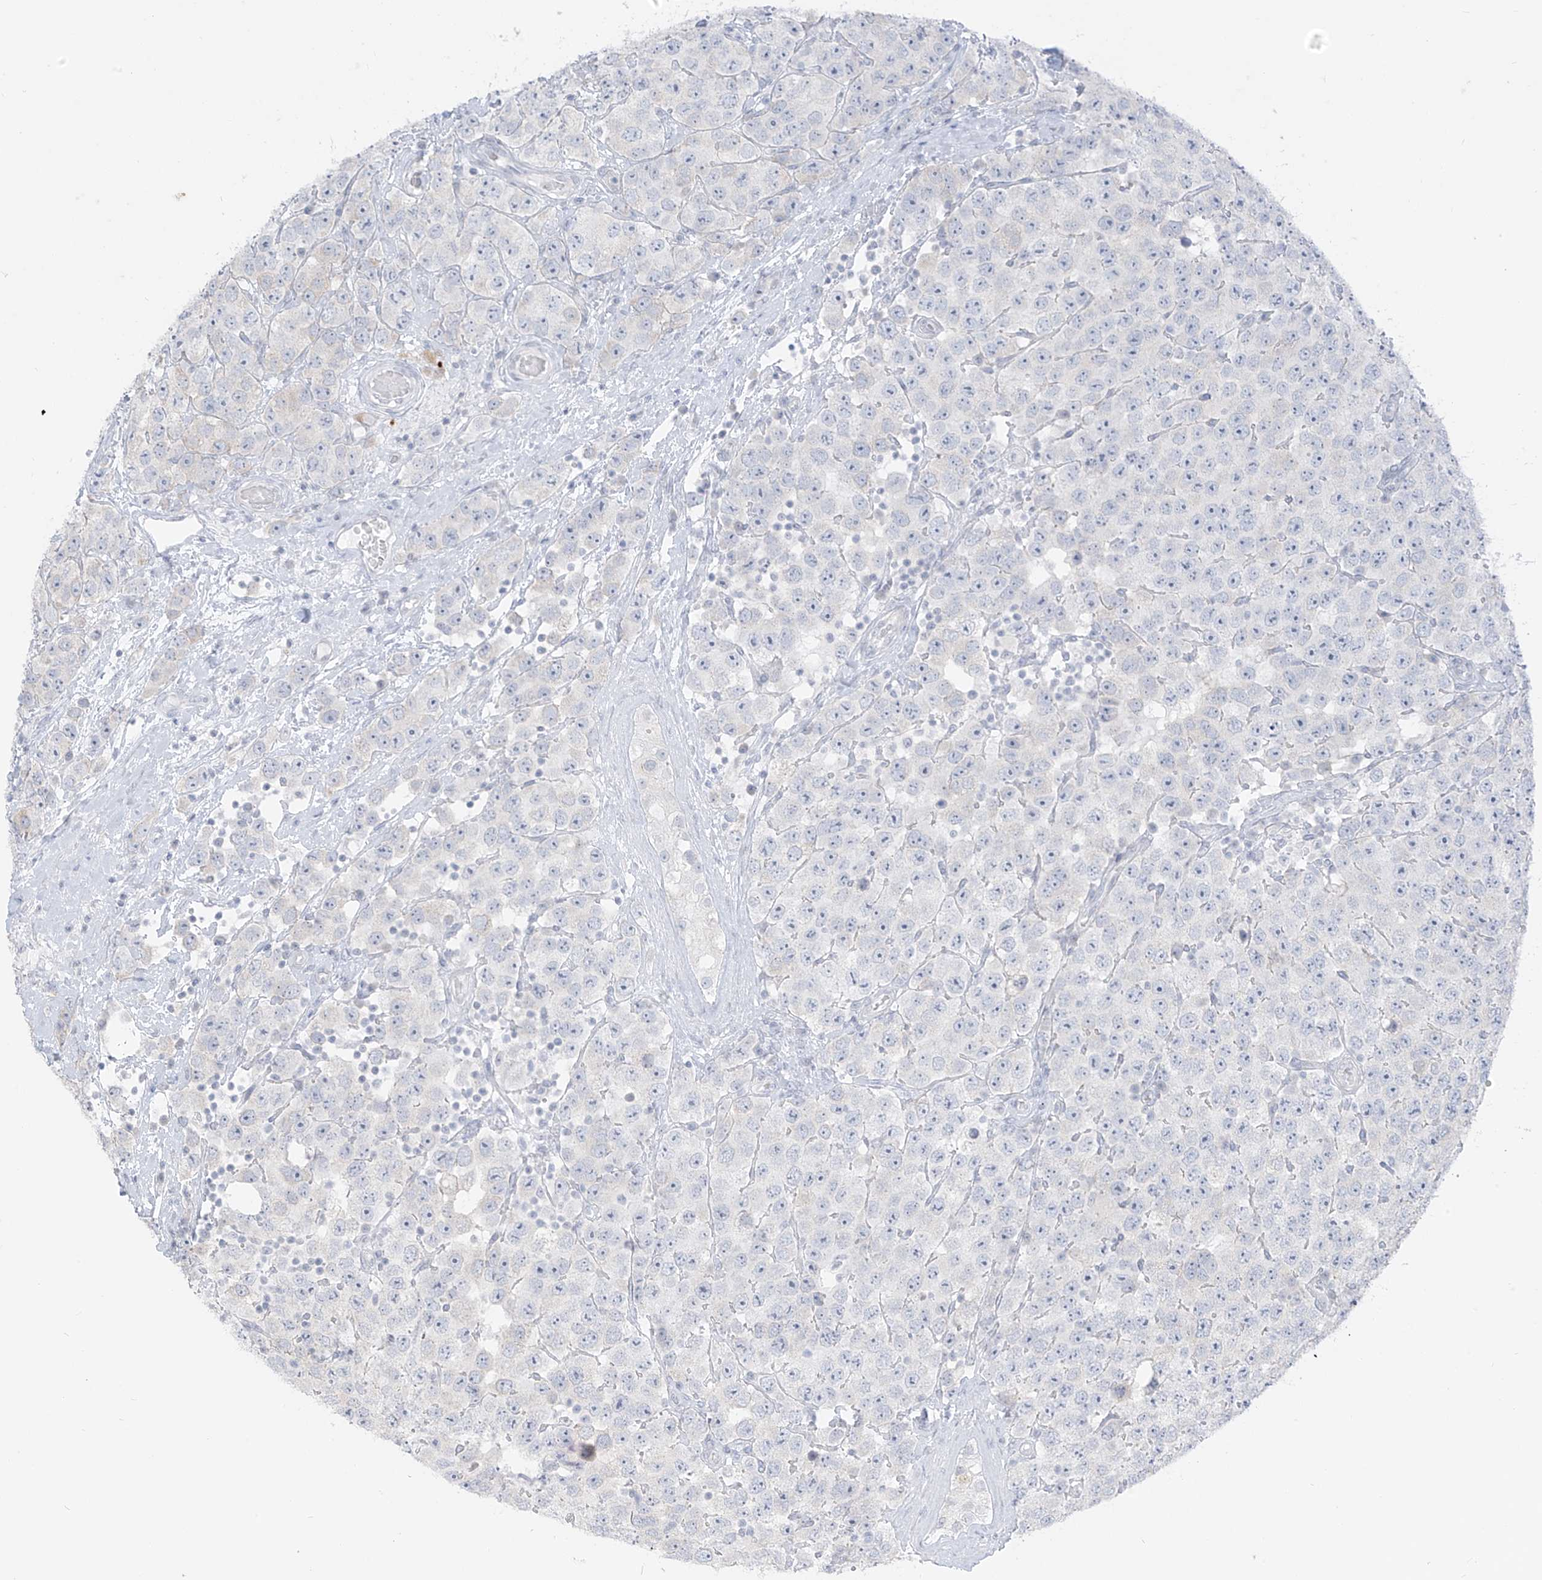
{"staining": {"intensity": "negative", "quantity": "none", "location": "none"}, "tissue": "testis cancer", "cell_type": "Tumor cells", "image_type": "cancer", "snomed": [{"axis": "morphology", "description": "Seminoma, NOS"}, {"axis": "topography", "description": "Testis"}], "caption": "Tumor cells show no significant protein expression in testis cancer (seminoma).", "gene": "OSBPL7", "patient": {"sex": "male", "age": 28}}